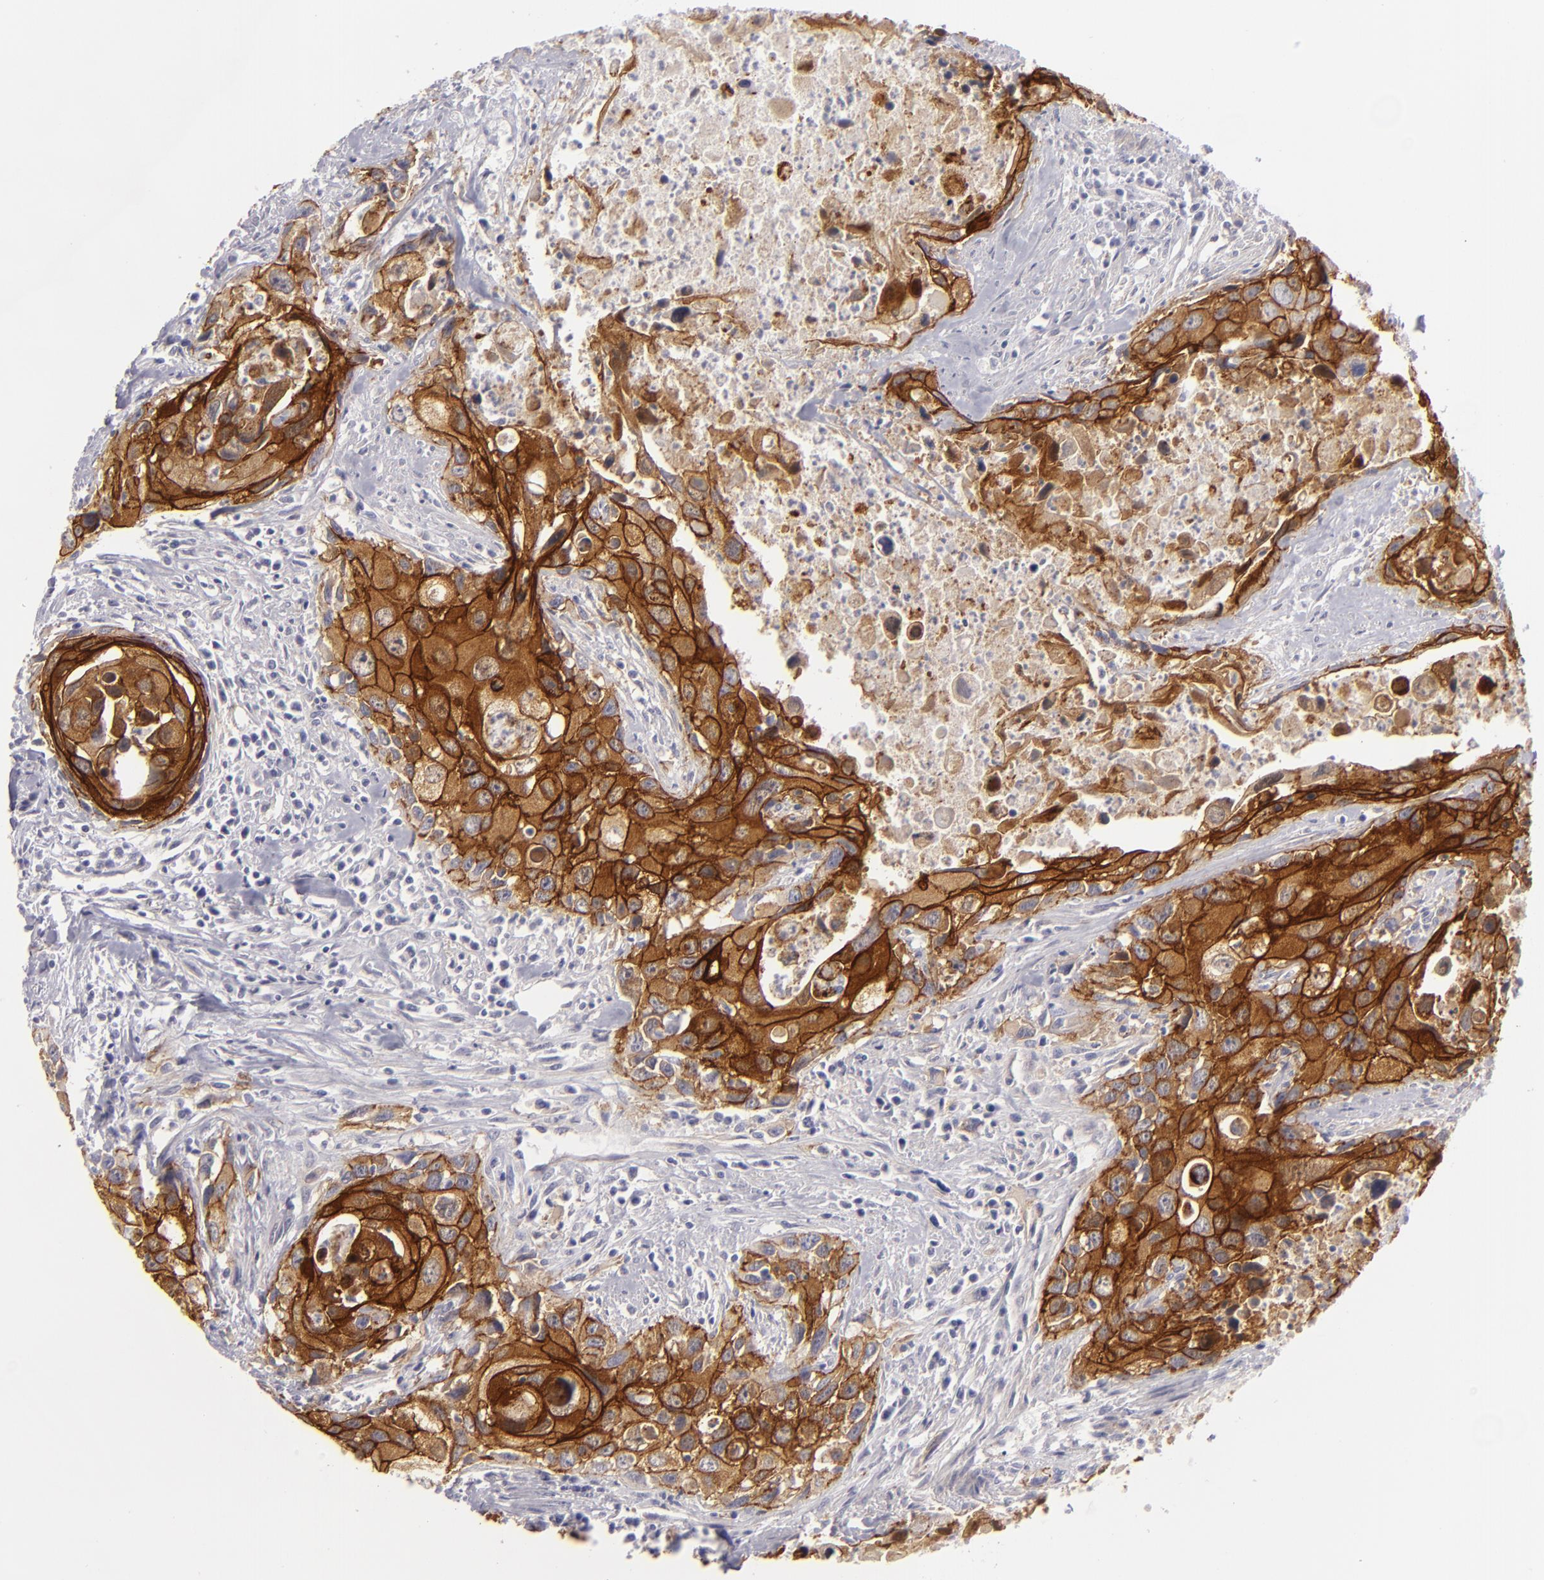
{"staining": {"intensity": "strong", "quantity": ">75%", "location": "cytoplasmic/membranous"}, "tissue": "urothelial cancer", "cell_type": "Tumor cells", "image_type": "cancer", "snomed": [{"axis": "morphology", "description": "Urothelial carcinoma, High grade"}, {"axis": "topography", "description": "Urinary bladder"}], "caption": "Urothelial cancer tissue shows strong cytoplasmic/membranous staining in about >75% of tumor cells Using DAB (brown) and hematoxylin (blue) stains, captured at high magnification using brightfield microscopy.", "gene": "JUP", "patient": {"sex": "male", "age": 71}}